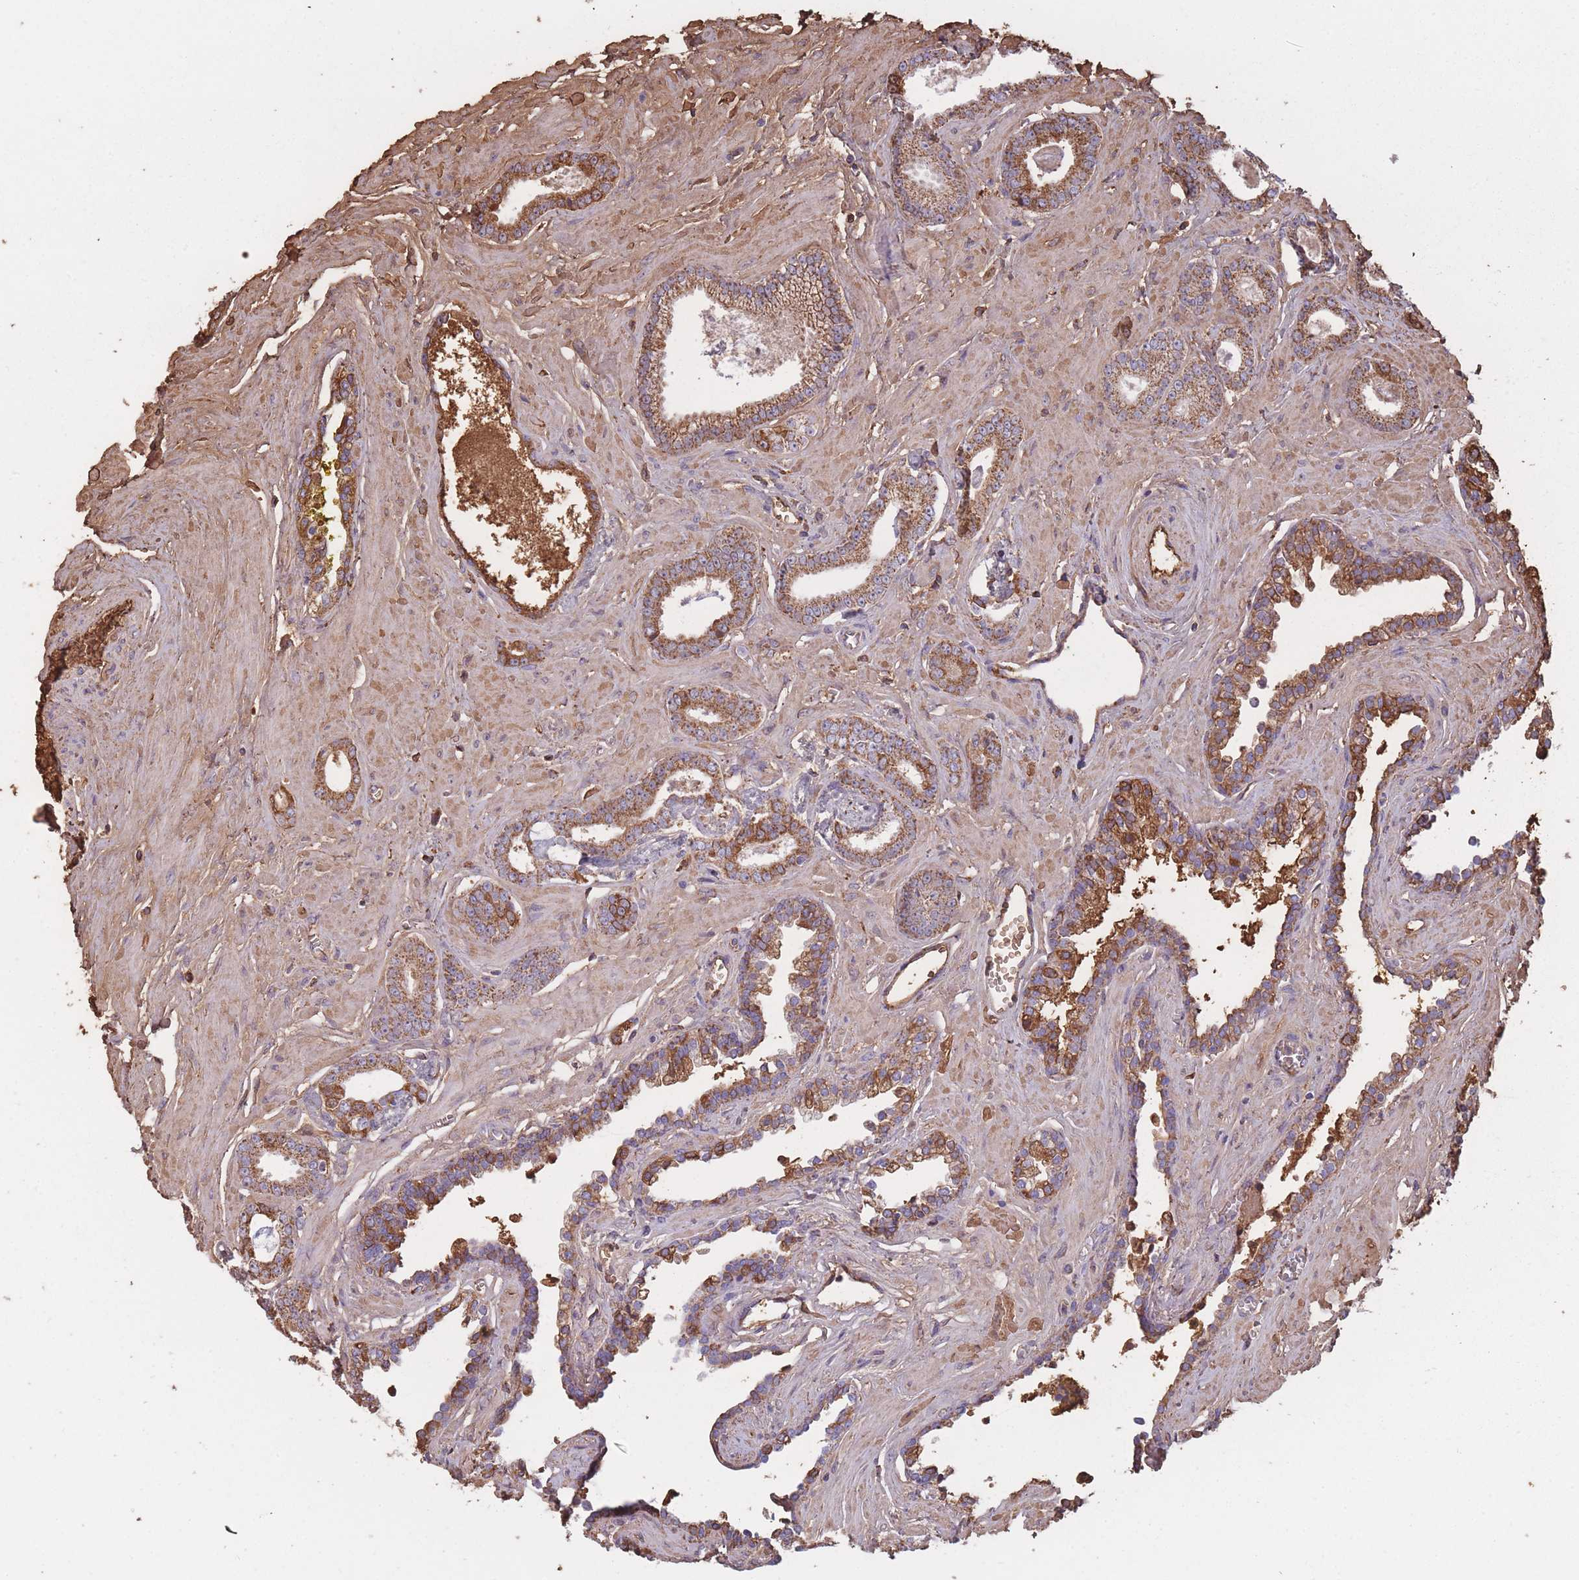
{"staining": {"intensity": "moderate", "quantity": ">75%", "location": "cytoplasmic/membranous"}, "tissue": "prostate cancer", "cell_type": "Tumor cells", "image_type": "cancer", "snomed": [{"axis": "morphology", "description": "Adenocarcinoma, Low grade"}, {"axis": "topography", "description": "Prostate"}], "caption": "Tumor cells show medium levels of moderate cytoplasmic/membranous staining in about >75% of cells in human prostate cancer (low-grade adenocarcinoma). Using DAB (brown) and hematoxylin (blue) stains, captured at high magnification using brightfield microscopy.", "gene": "KAT2A", "patient": {"sex": "male", "age": 60}}